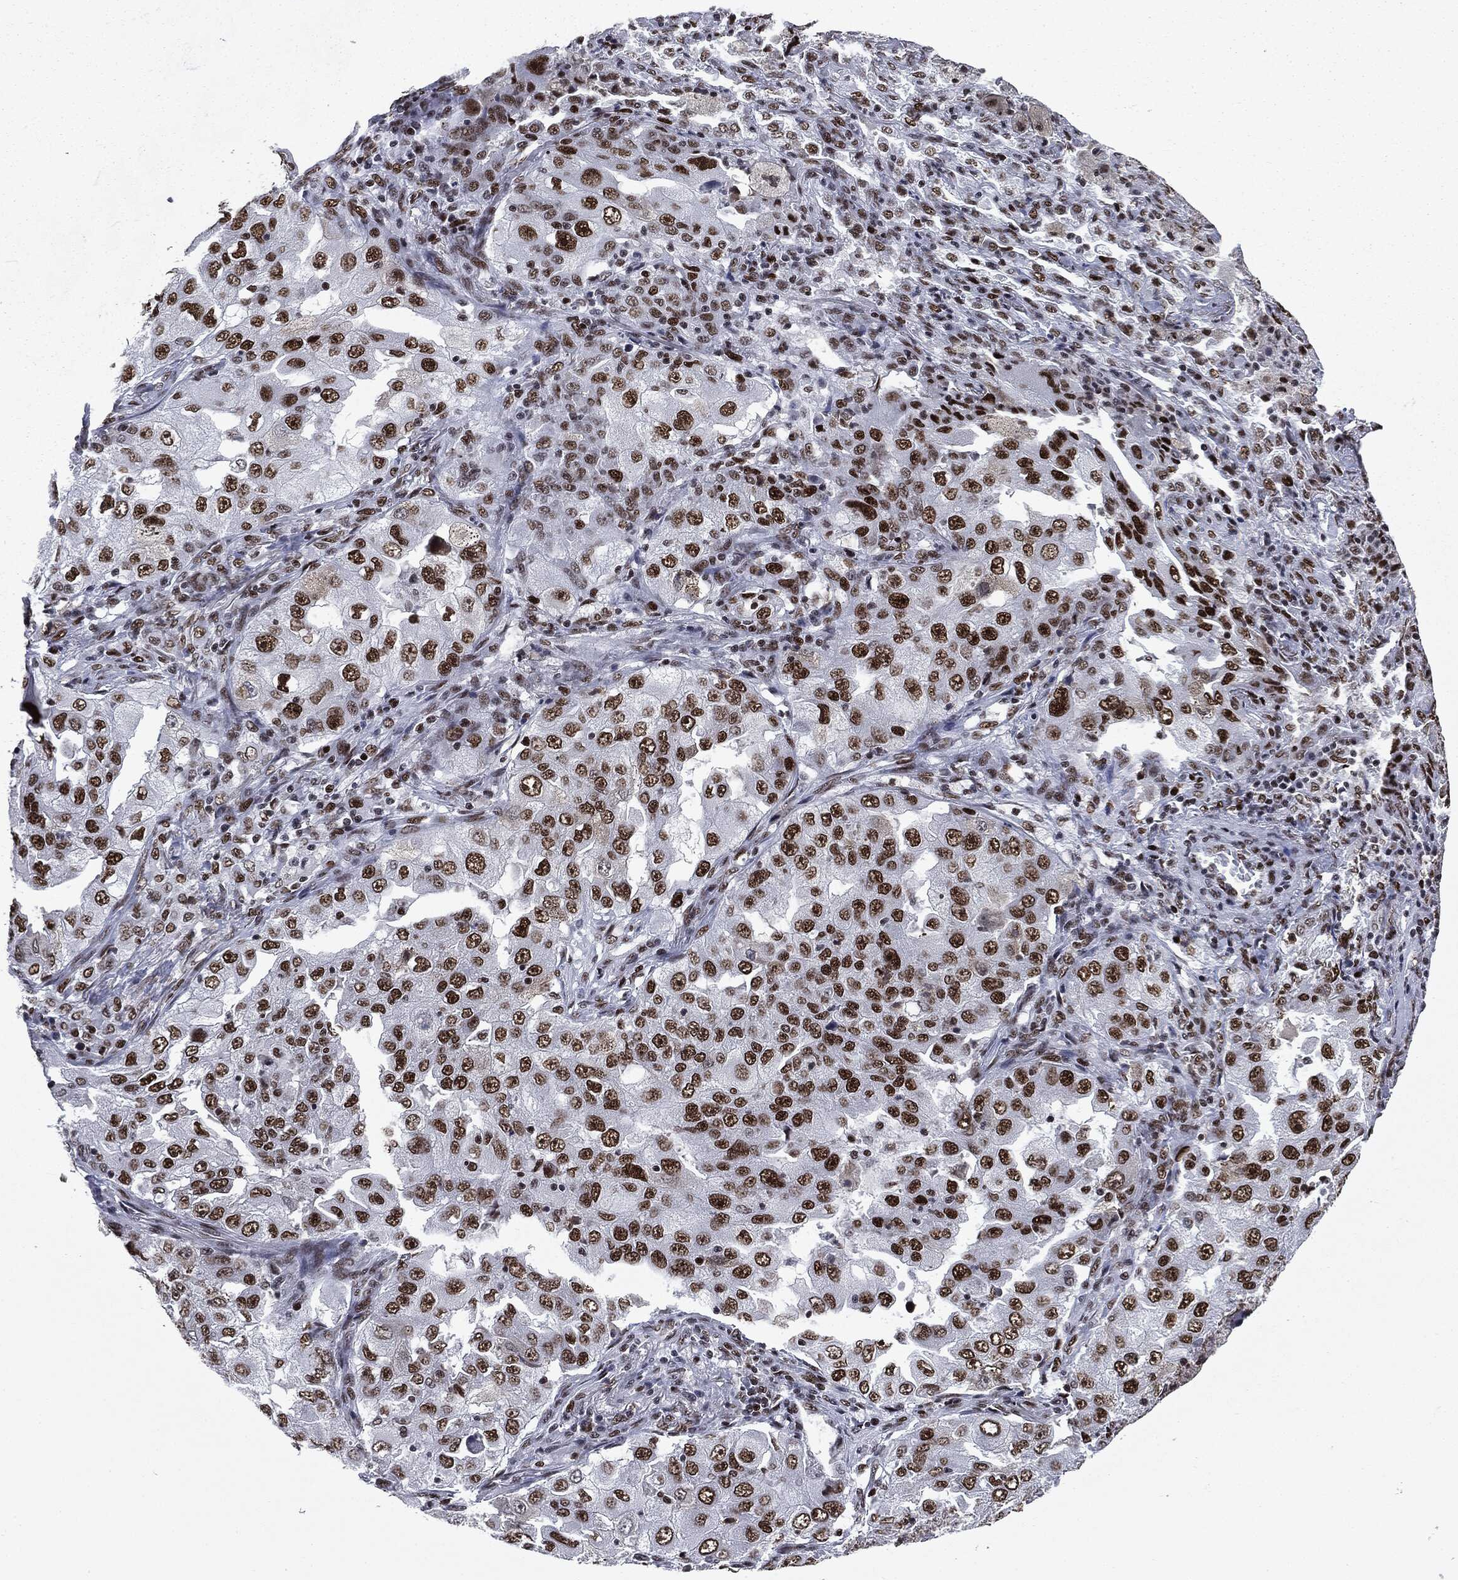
{"staining": {"intensity": "strong", "quantity": ">75%", "location": "nuclear"}, "tissue": "lung cancer", "cell_type": "Tumor cells", "image_type": "cancer", "snomed": [{"axis": "morphology", "description": "Adenocarcinoma, NOS"}, {"axis": "topography", "description": "Lung"}], "caption": "DAB (3,3'-diaminobenzidine) immunohistochemical staining of human lung adenocarcinoma demonstrates strong nuclear protein staining in approximately >75% of tumor cells.", "gene": "MSH2", "patient": {"sex": "female", "age": 61}}